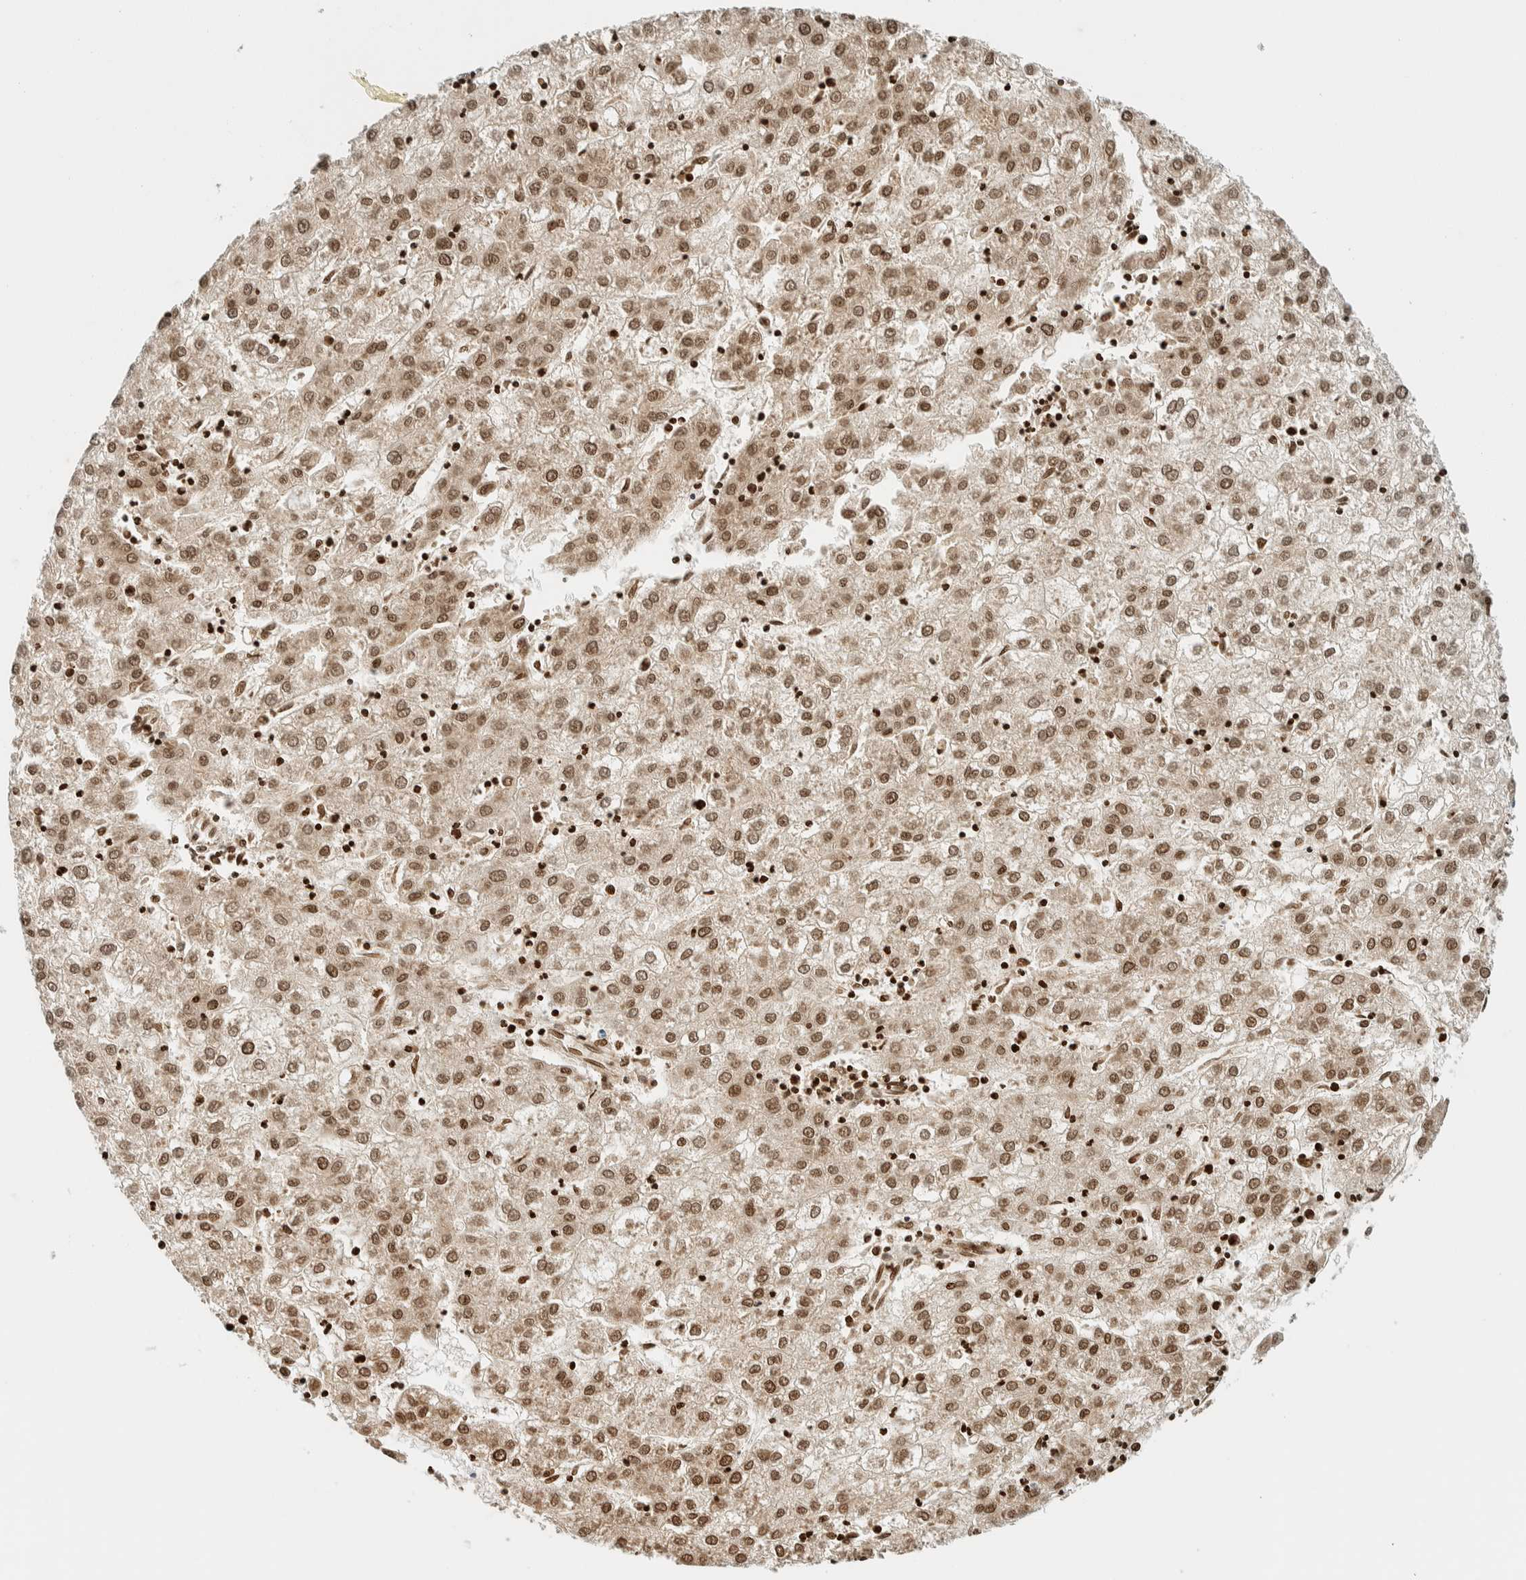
{"staining": {"intensity": "moderate", "quantity": ">75%", "location": "nuclear"}, "tissue": "liver cancer", "cell_type": "Tumor cells", "image_type": "cancer", "snomed": [{"axis": "morphology", "description": "Carcinoma, Hepatocellular, NOS"}, {"axis": "topography", "description": "Liver"}], "caption": "This image displays IHC staining of human hepatocellular carcinoma (liver), with medium moderate nuclear positivity in about >75% of tumor cells.", "gene": "TSTD2", "patient": {"sex": "male", "age": 72}}